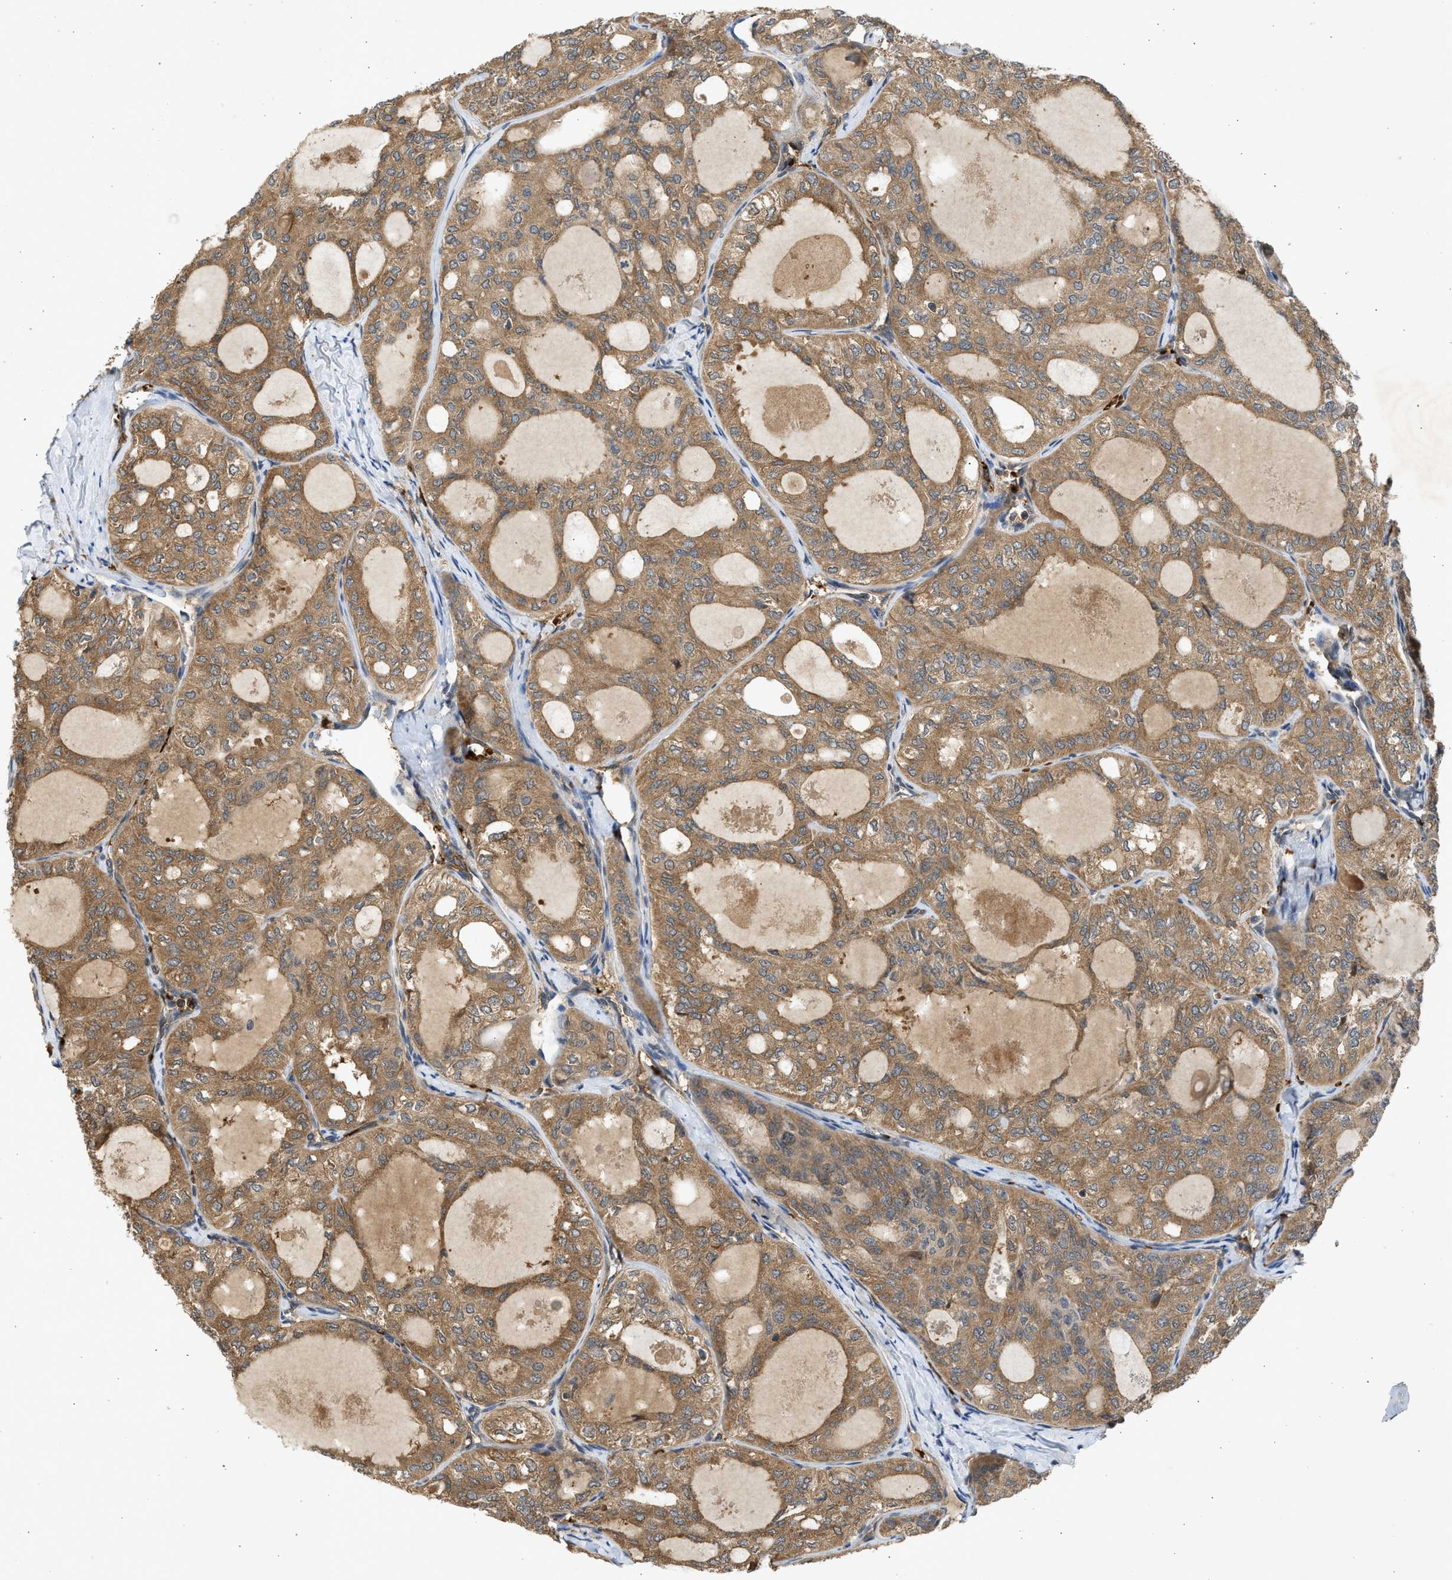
{"staining": {"intensity": "moderate", "quantity": ">75%", "location": "cytoplasmic/membranous"}, "tissue": "thyroid cancer", "cell_type": "Tumor cells", "image_type": "cancer", "snomed": [{"axis": "morphology", "description": "Follicular adenoma carcinoma, NOS"}, {"axis": "topography", "description": "Thyroid gland"}], "caption": "A histopathology image showing moderate cytoplasmic/membranous positivity in about >75% of tumor cells in follicular adenoma carcinoma (thyroid), as visualized by brown immunohistochemical staining.", "gene": "MAPK7", "patient": {"sex": "male", "age": 75}}